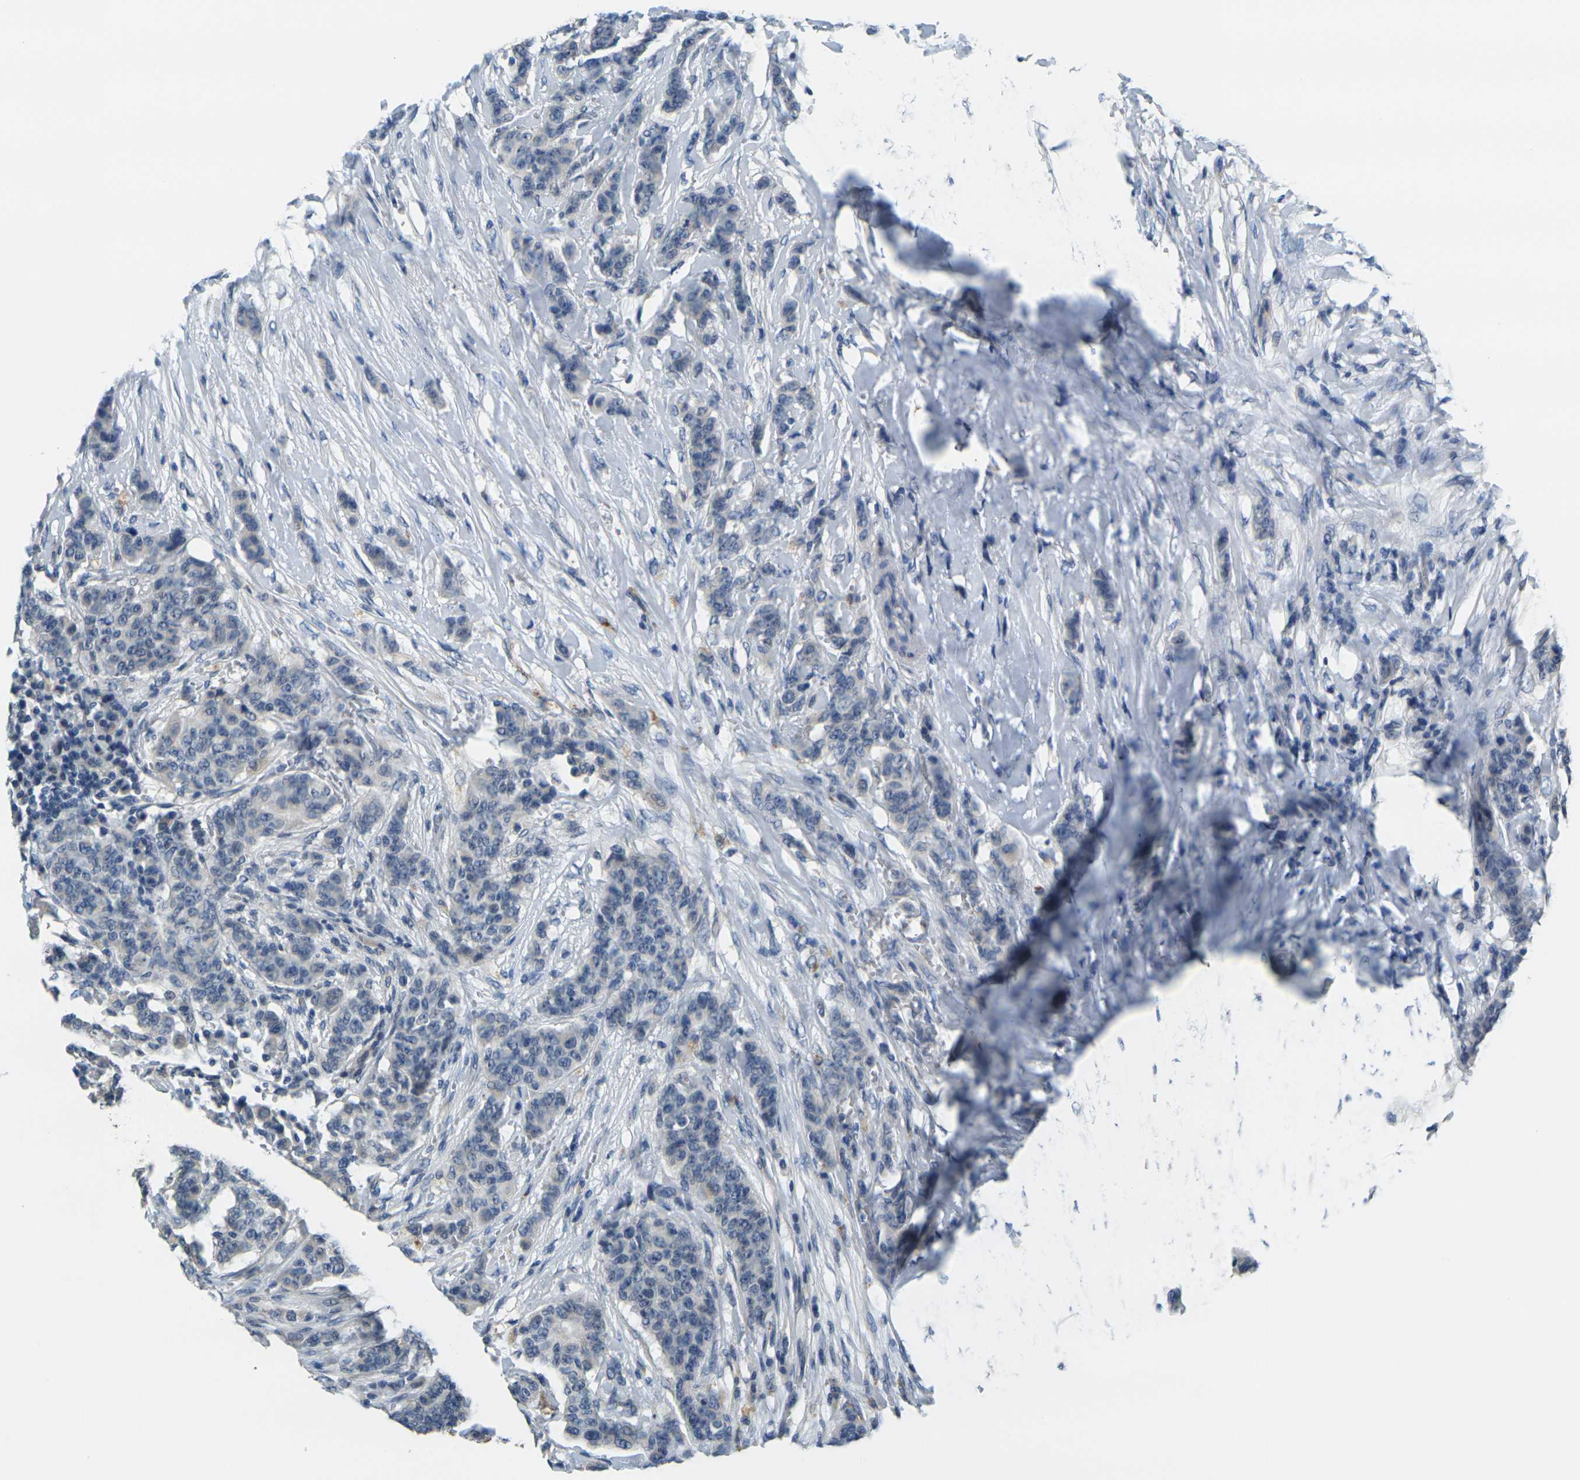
{"staining": {"intensity": "negative", "quantity": "none", "location": "none"}, "tissue": "breast cancer", "cell_type": "Tumor cells", "image_type": "cancer", "snomed": [{"axis": "morphology", "description": "Duct carcinoma"}, {"axis": "topography", "description": "Breast"}], "caption": "An image of human breast intraductal carcinoma is negative for staining in tumor cells.", "gene": "GPR15", "patient": {"sex": "female", "age": 40}}